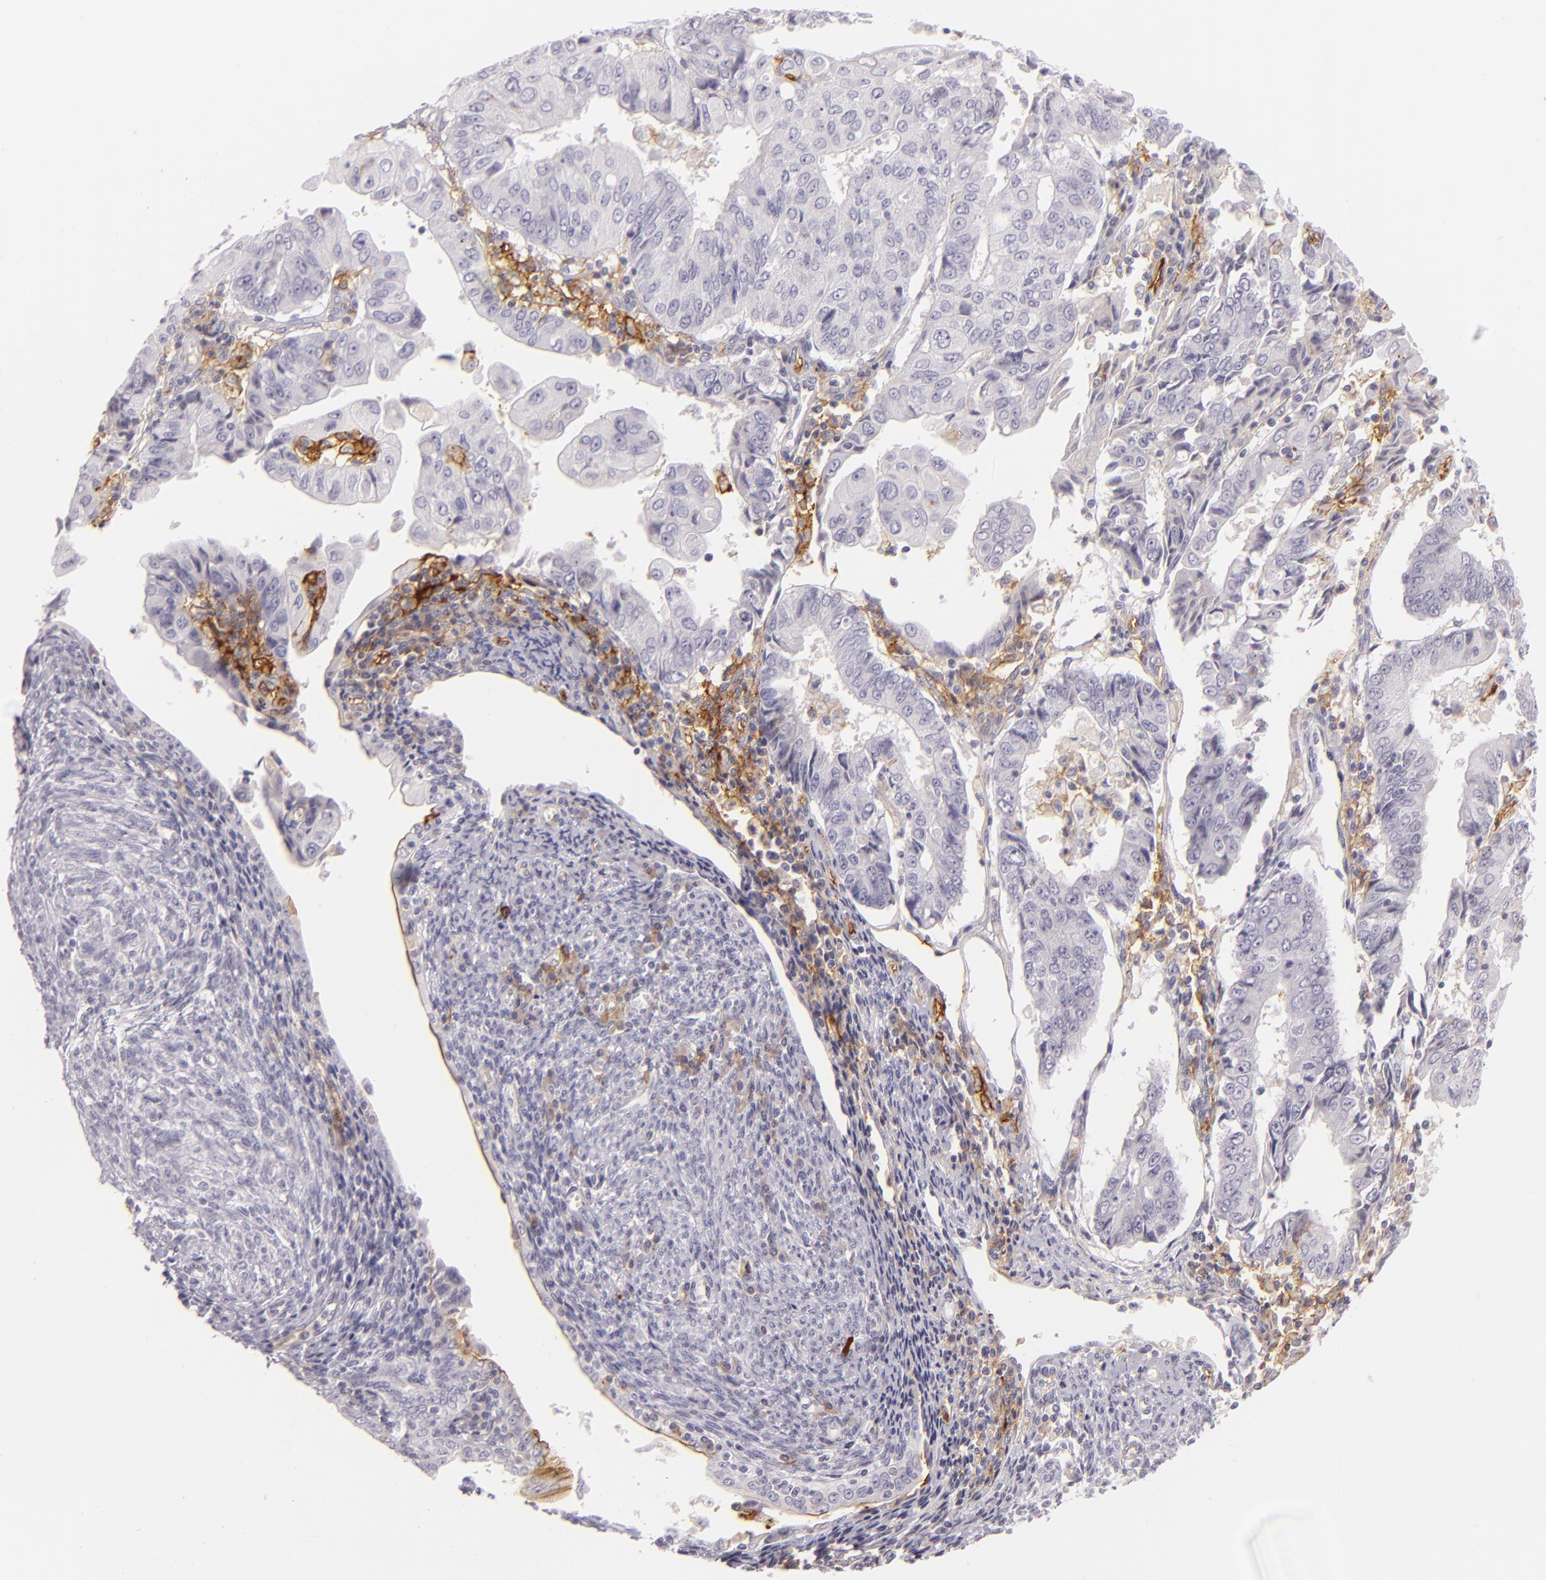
{"staining": {"intensity": "negative", "quantity": "none", "location": "none"}, "tissue": "endometrial cancer", "cell_type": "Tumor cells", "image_type": "cancer", "snomed": [{"axis": "morphology", "description": "Adenocarcinoma, NOS"}, {"axis": "topography", "description": "Endometrium"}], "caption": "Protein analysis of endometrial adenocarcinoma exhibits no significant positivity in tumor cells.", "gene": "ICAM1", "patient": {"sex": "female", "age": 75}}